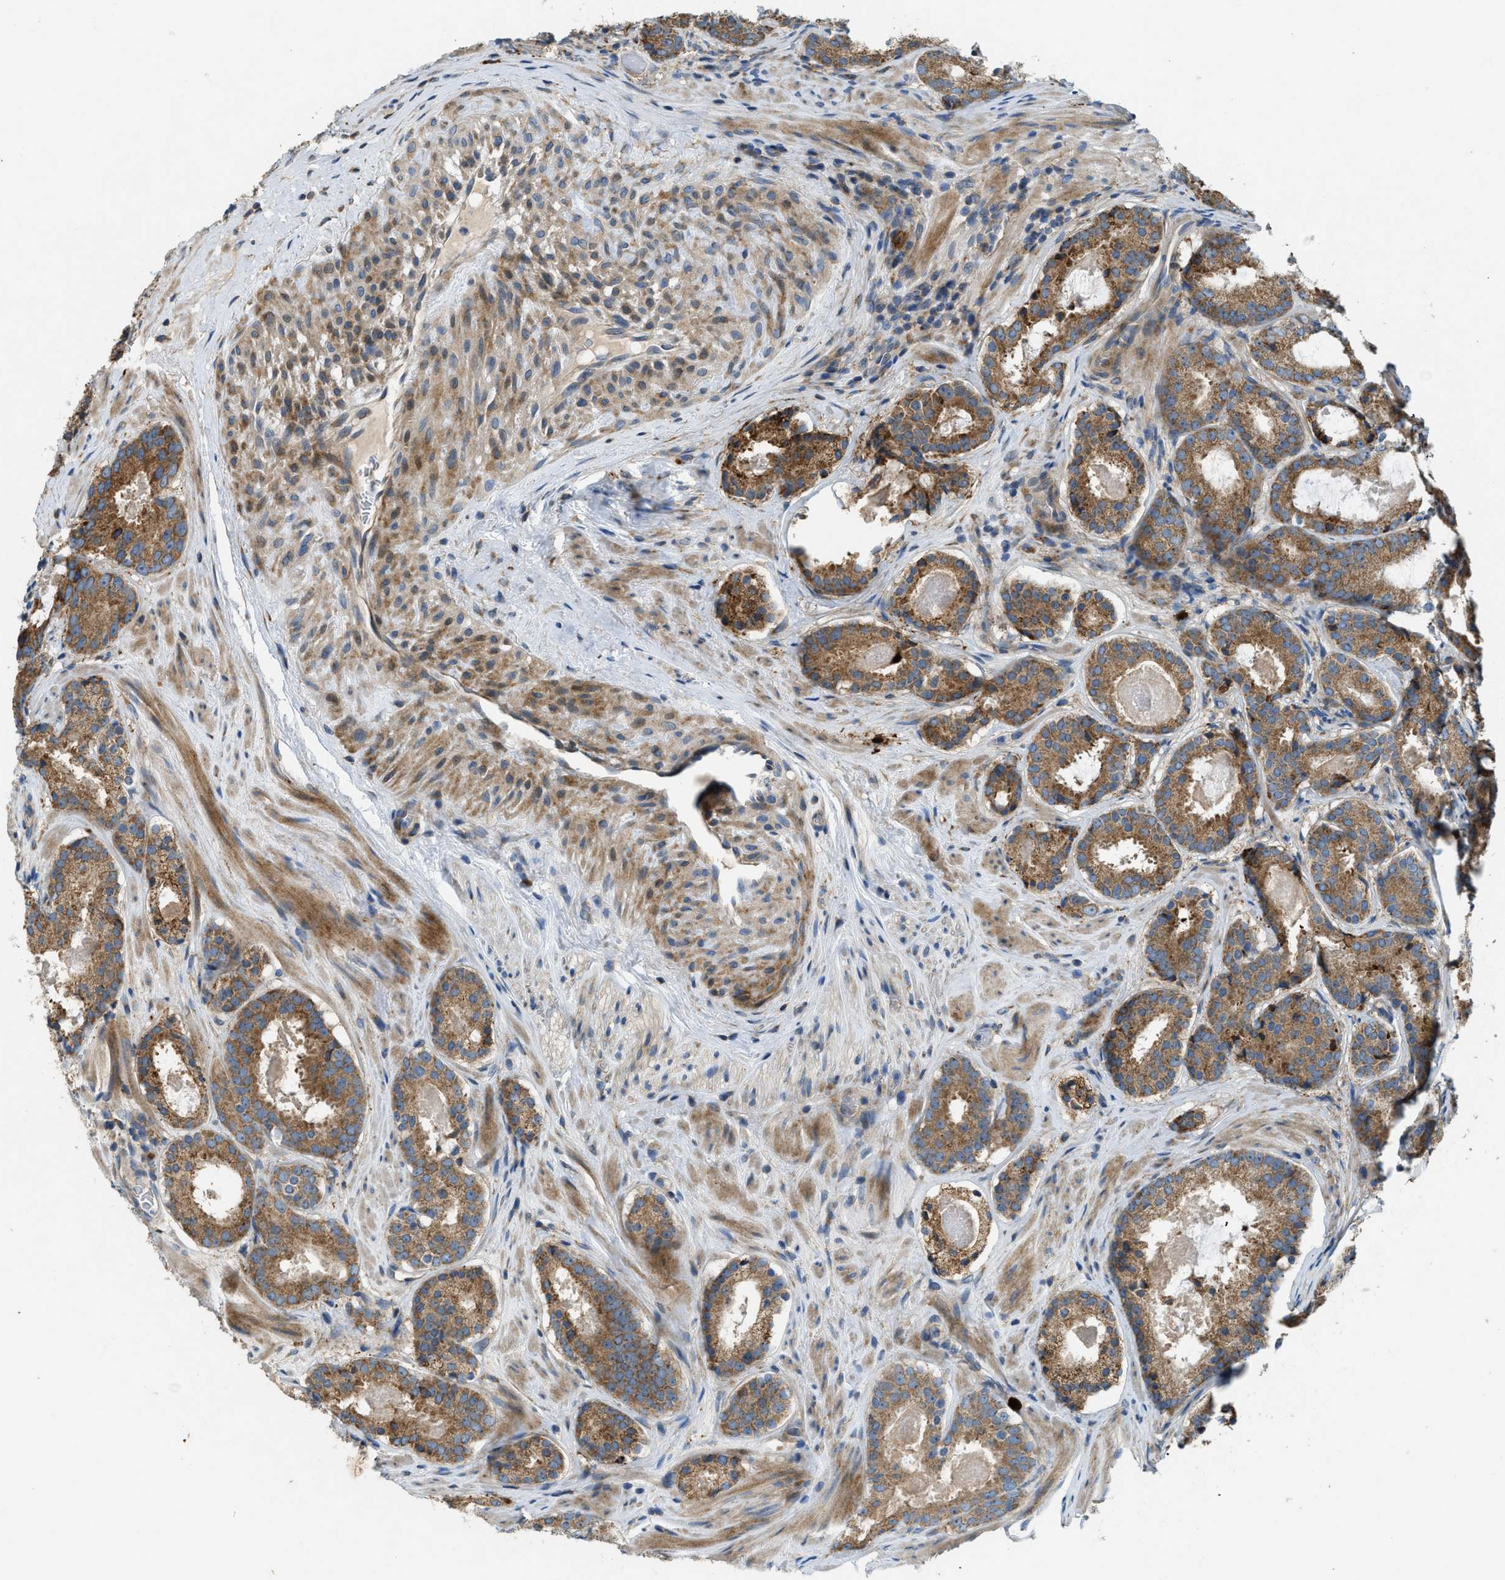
{"staining": {"intensity": "strong", "quantity": ">75%", "location": "cytoplasmic/membranous"}, "tissue": "prostate cancer", "cell_type": "Tumor cells", "image_type": "cancer", "snomed": [{"axis": "morphology", "description": "Adenocarcinoma, Low grade"}, {"axis": "topography", "description": "Prostate"}], "caption": "Prostate adenocarcinoma (low-grade) tissue displays strong cytoplasmic/membranous staining in approximately >75% of tumor cells, visualized by immunohistochemistry.", "gene": "TMEM68", "patient": {"sex": "male", "age": 69}}